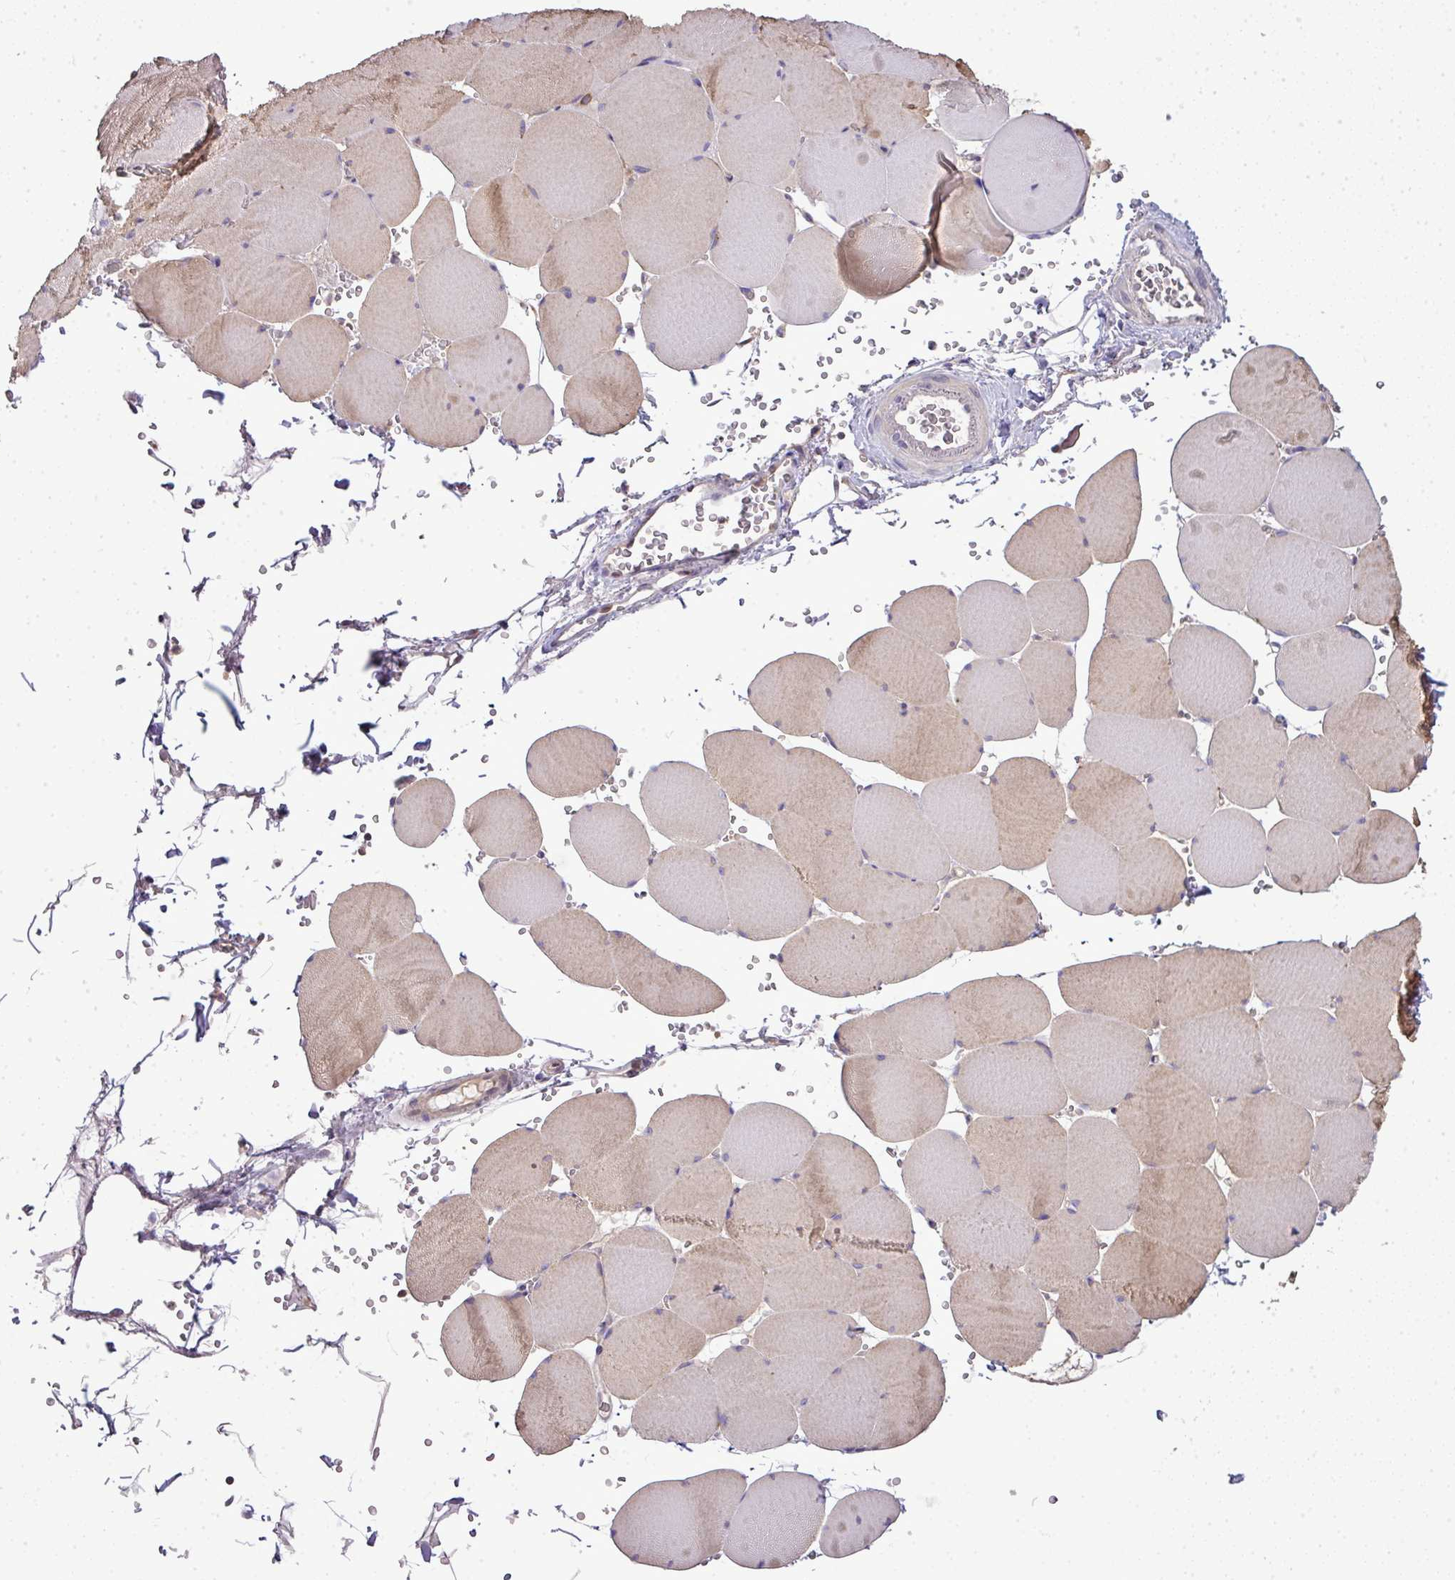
{"staining": {"intensity": "moderate", "quantity": "25%-75%", "location": "cytoplasmic/membranous"}, "tissue": "skeletal muscle", "cell_type": "Myocytes", "image_type": "normal", "snomed": [{"axis": "morphology", "description": "Normal tissue, NOS"}, {"axis": "topography", "description": "Skeletal muscle"}, {"axis": "topography", "description": "Head-Neck"}], "caption": "About 25%-75% of myocytes in normal human skeletal muscle show moderate cytoplasmic/membranous protein expression as visualized by brown immunohistochemical staining.", "gene": "STAT5A", "patient": {"sex": "male", "age": 66}}